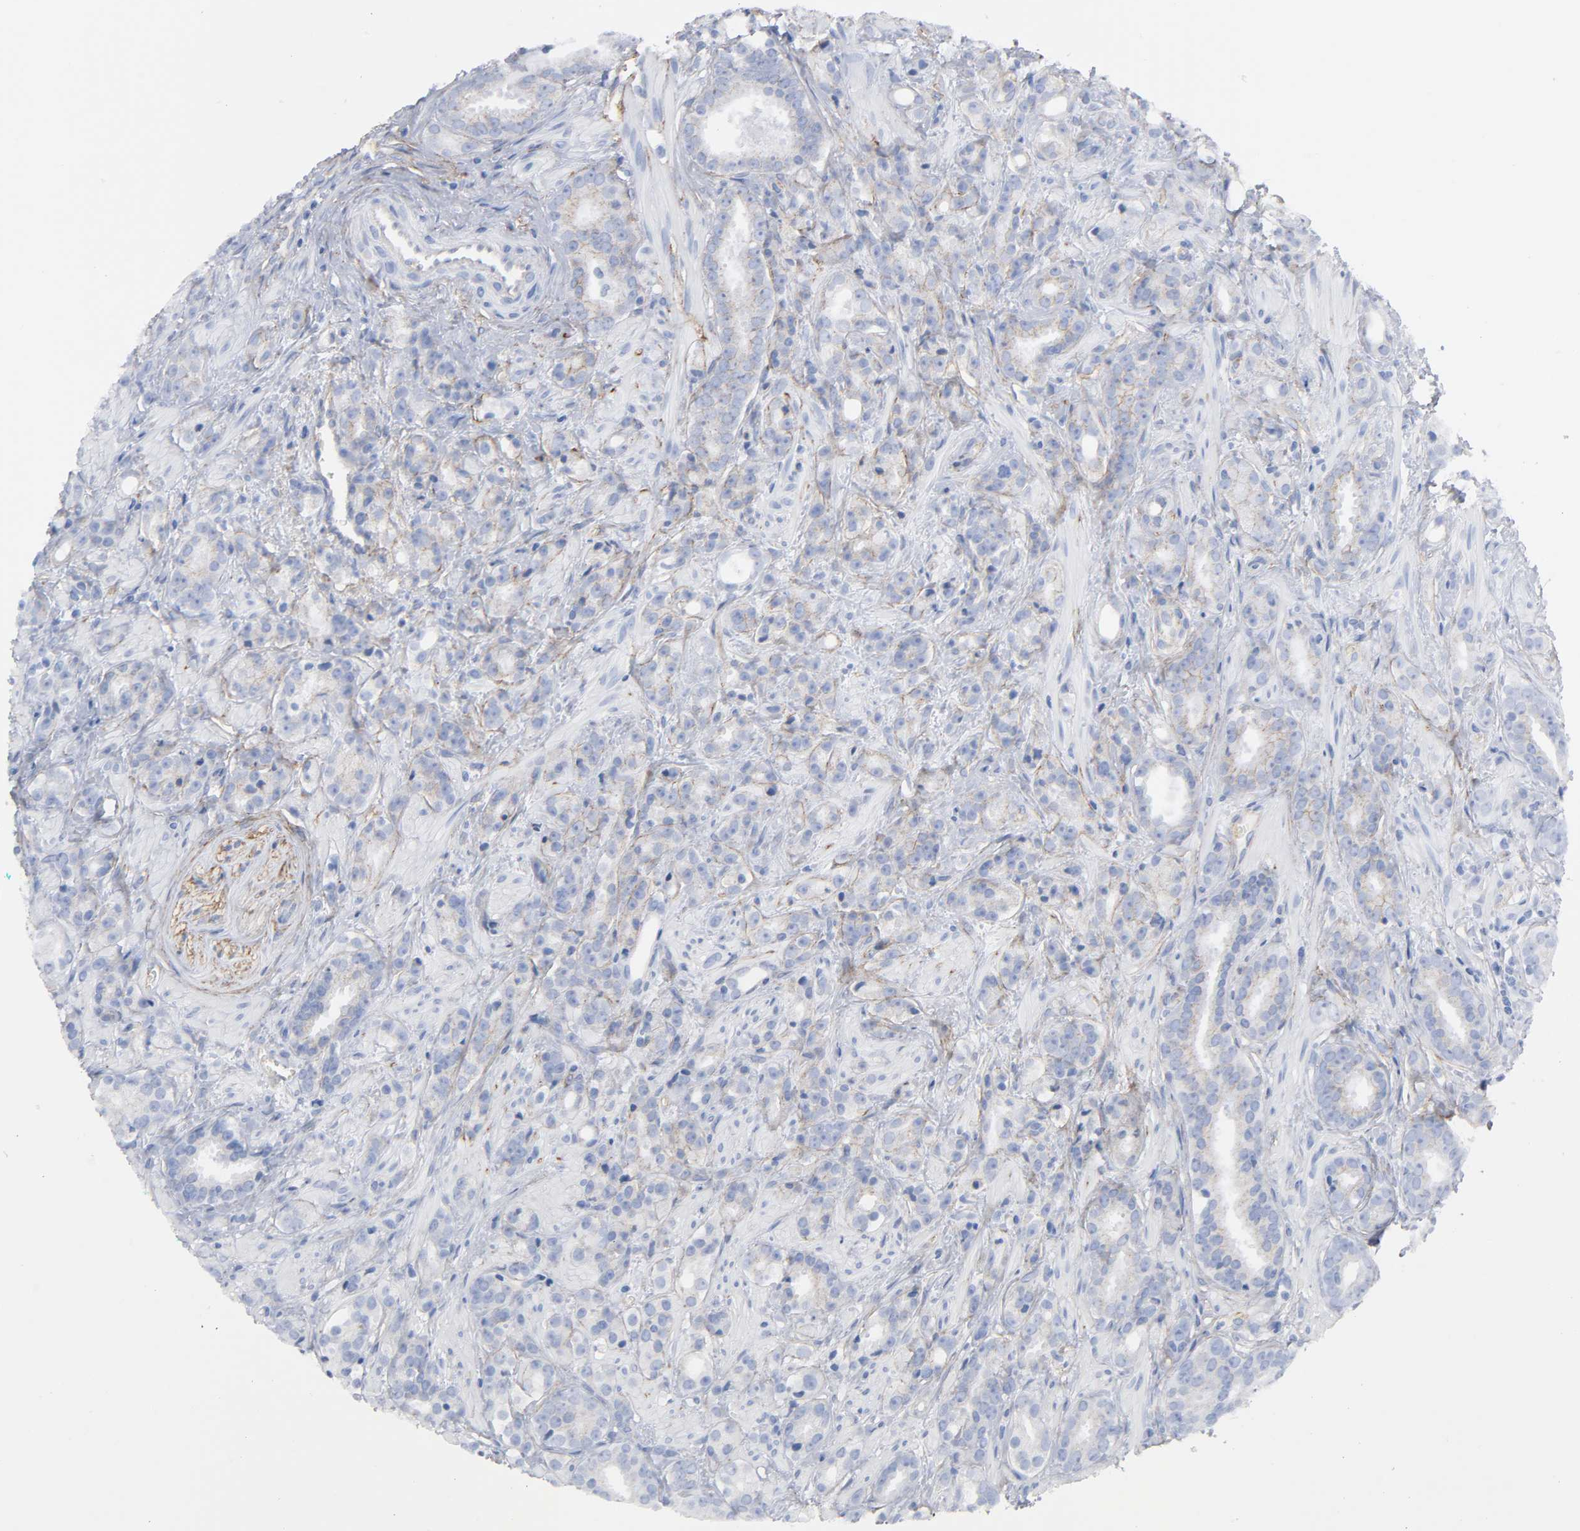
{"staining": {"intensity": "weak", "quantity": "<25%", "location": "cytoplasmic/membranous"}, "tissue": "prostate cancer", "cell_type": "Tumor cells", "image_type": "cancer", "snomed": [{"axis": "morphology", "description": "Adenocarcinoma, Low grade"}, {"axis": "topography", "description": "Prostate"}], "caption": "Prostate cancer was stained to show a protein in brown. There is no significant positivity in tumor cells.", "gene": "SPTAN1", "patient": {"sex": "male", "age": 57}}